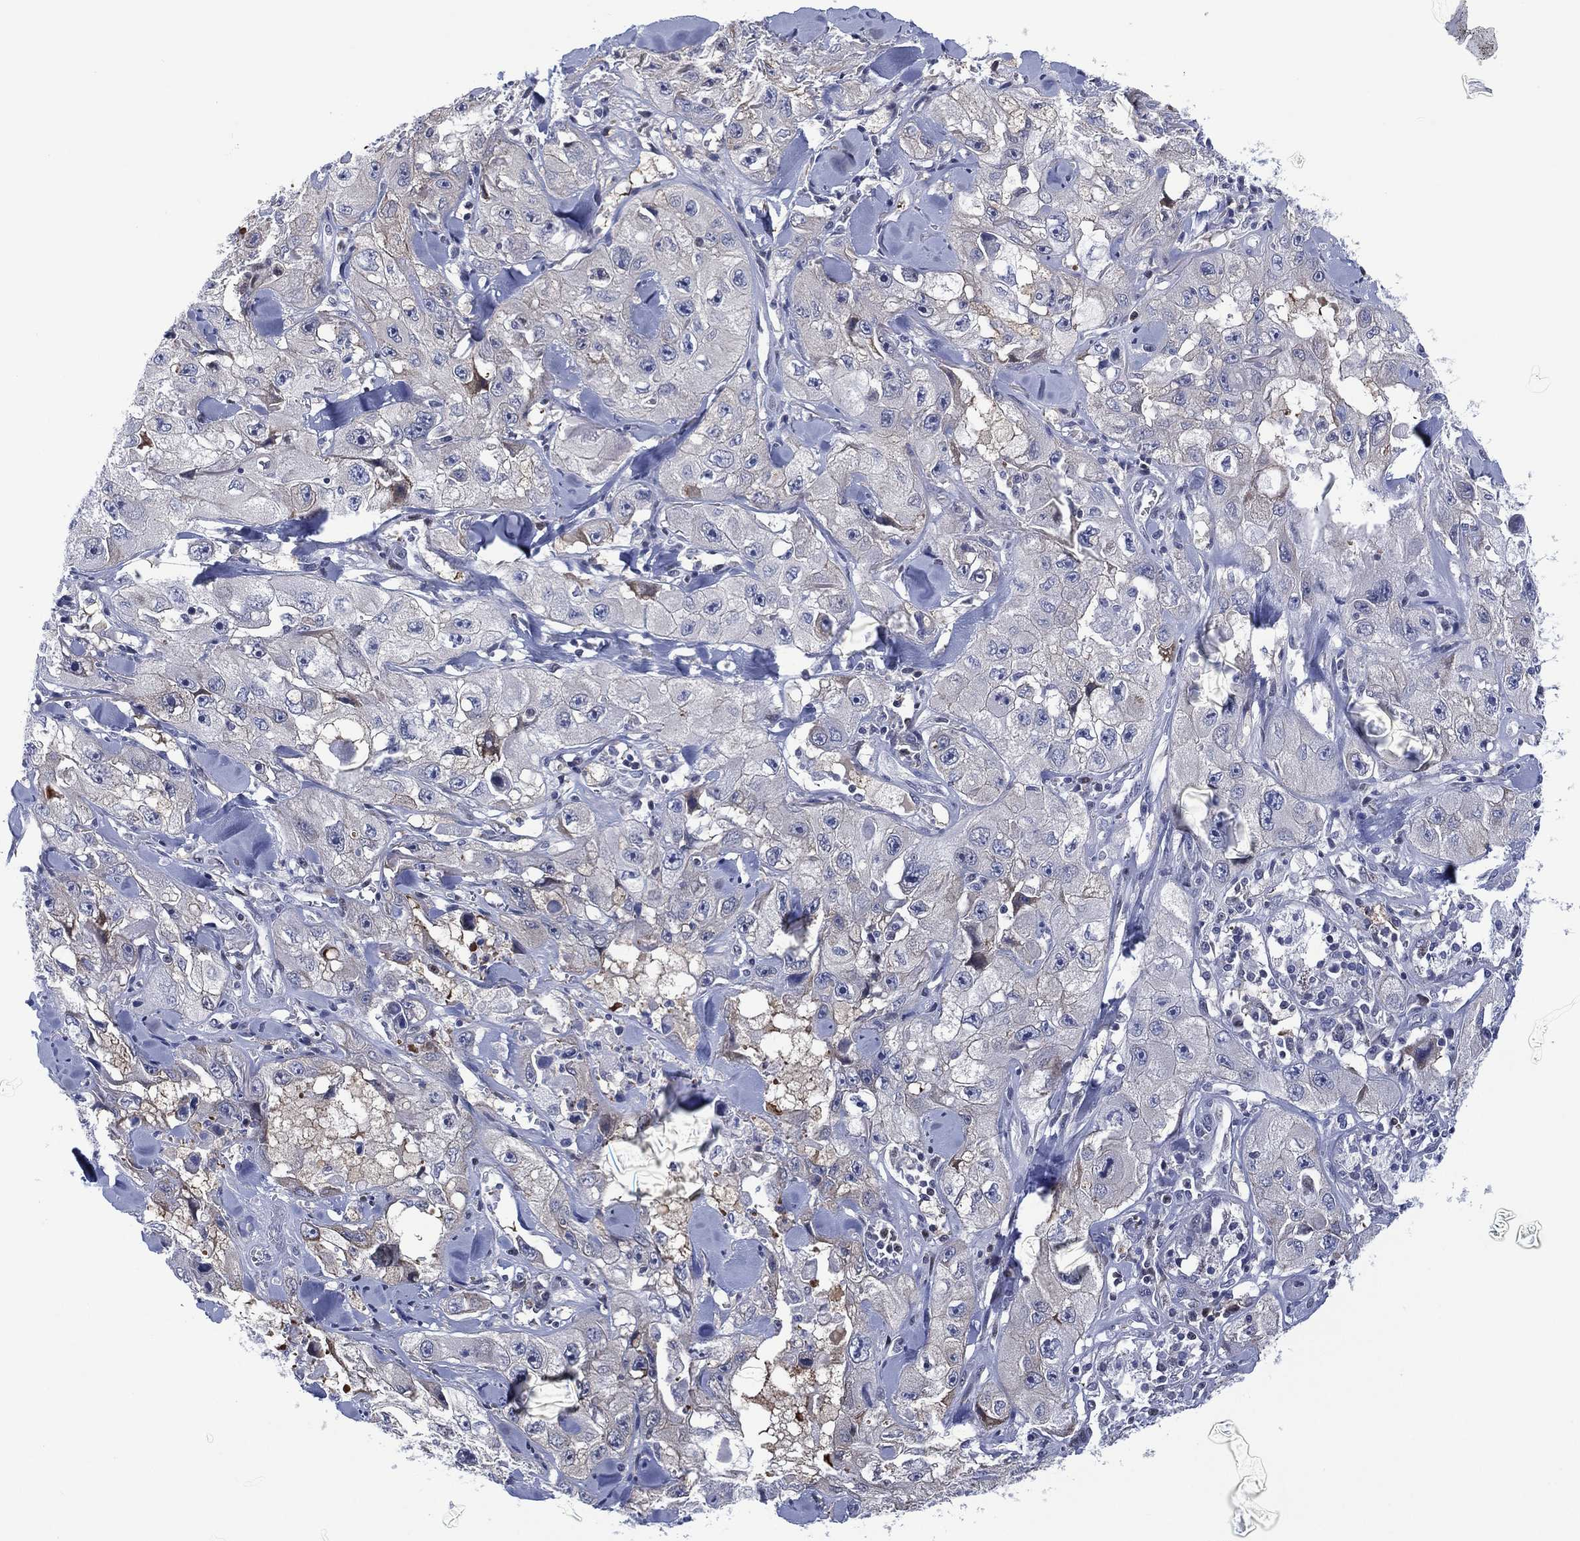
{"staining": {"intensity": "weak", "quantity": "<25%", "location": "cytoplasmic/membranous"}, "tissue": "skin cancer", "cell_type": "Tumor cells", "image_type": "cancer", "snomed": [{"axis": "morphology", "description": "Squamous cell carcinoma, NOS"}, {"axis": "topography", "description": "Skin"}, {"axis": "topography", "description": "Subcutis"}], "caption": "Immunohistochemistry micrograph of neoplastic tissue: squamous cell carcinoma (skin) stained with DAB reveals no significant protein positivity in tumor cells.", "gene": "SLC4A4", "patient": {"sex": "male", "age": 73}}